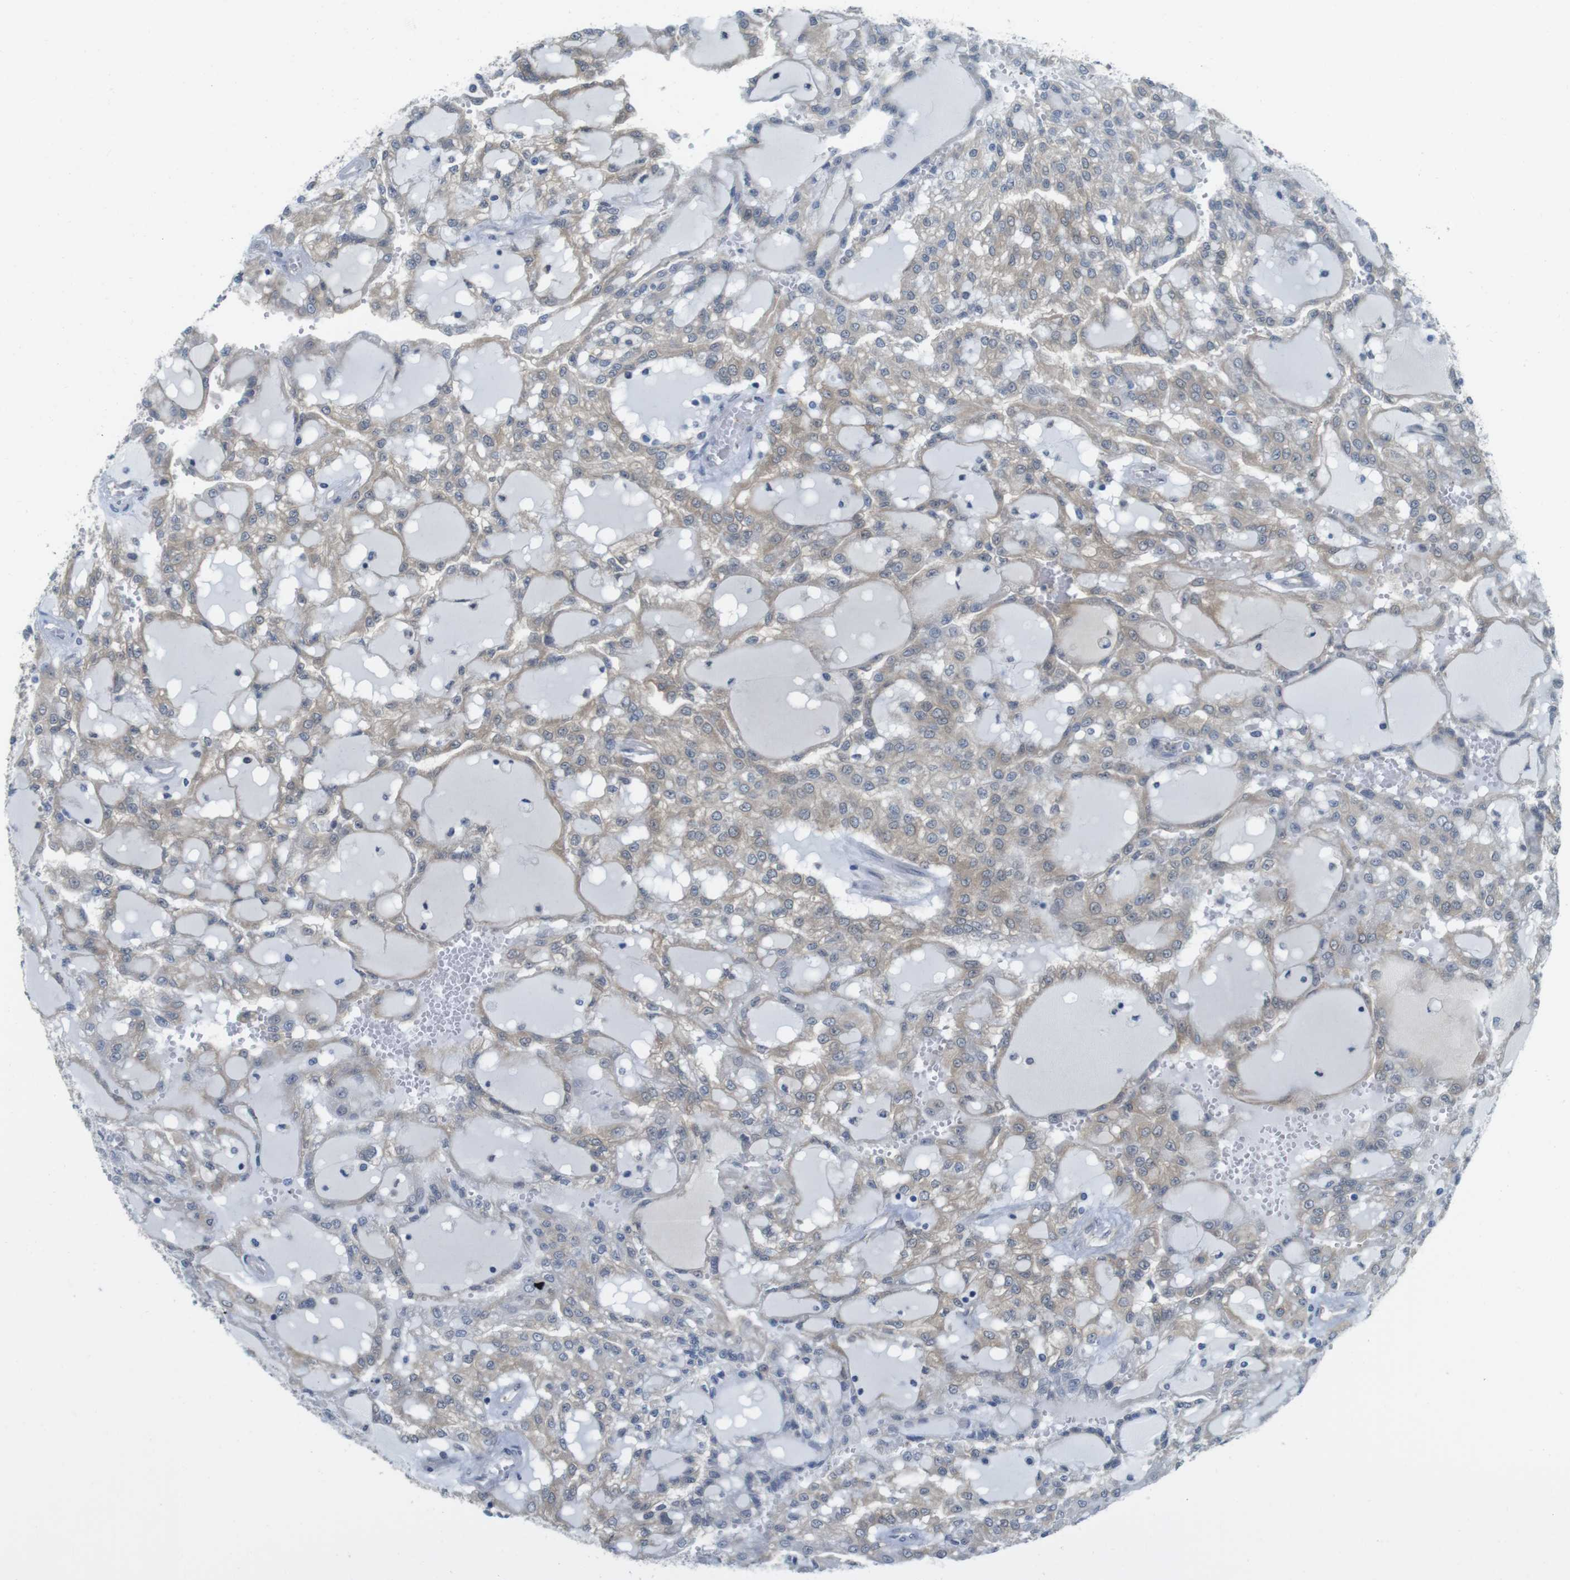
{"staining": {"intensity": "moderate", "quantity": ">75%", "location": "cytoplasmic/membranous"}, "tissue": "renal cancer", "cell_type": "Tumor cells", "image_type": "cancer", "snomed": [{"axis": "morphology", "description": "Adenocarcinoma, NOS"}, {"axis": "topography", "description": "Kidney"}], "caption": "This histopathology image demonstrates renal adenocarcinoma stained with immunohistochemistry to label a protein in brown. The cytoplasmic/membranous of tumor cells show moderate positivity for the protein. Nuclei are counter-stained blue.", "gene": "CASP2", "patient": {"sex": "male", "age": 63}}